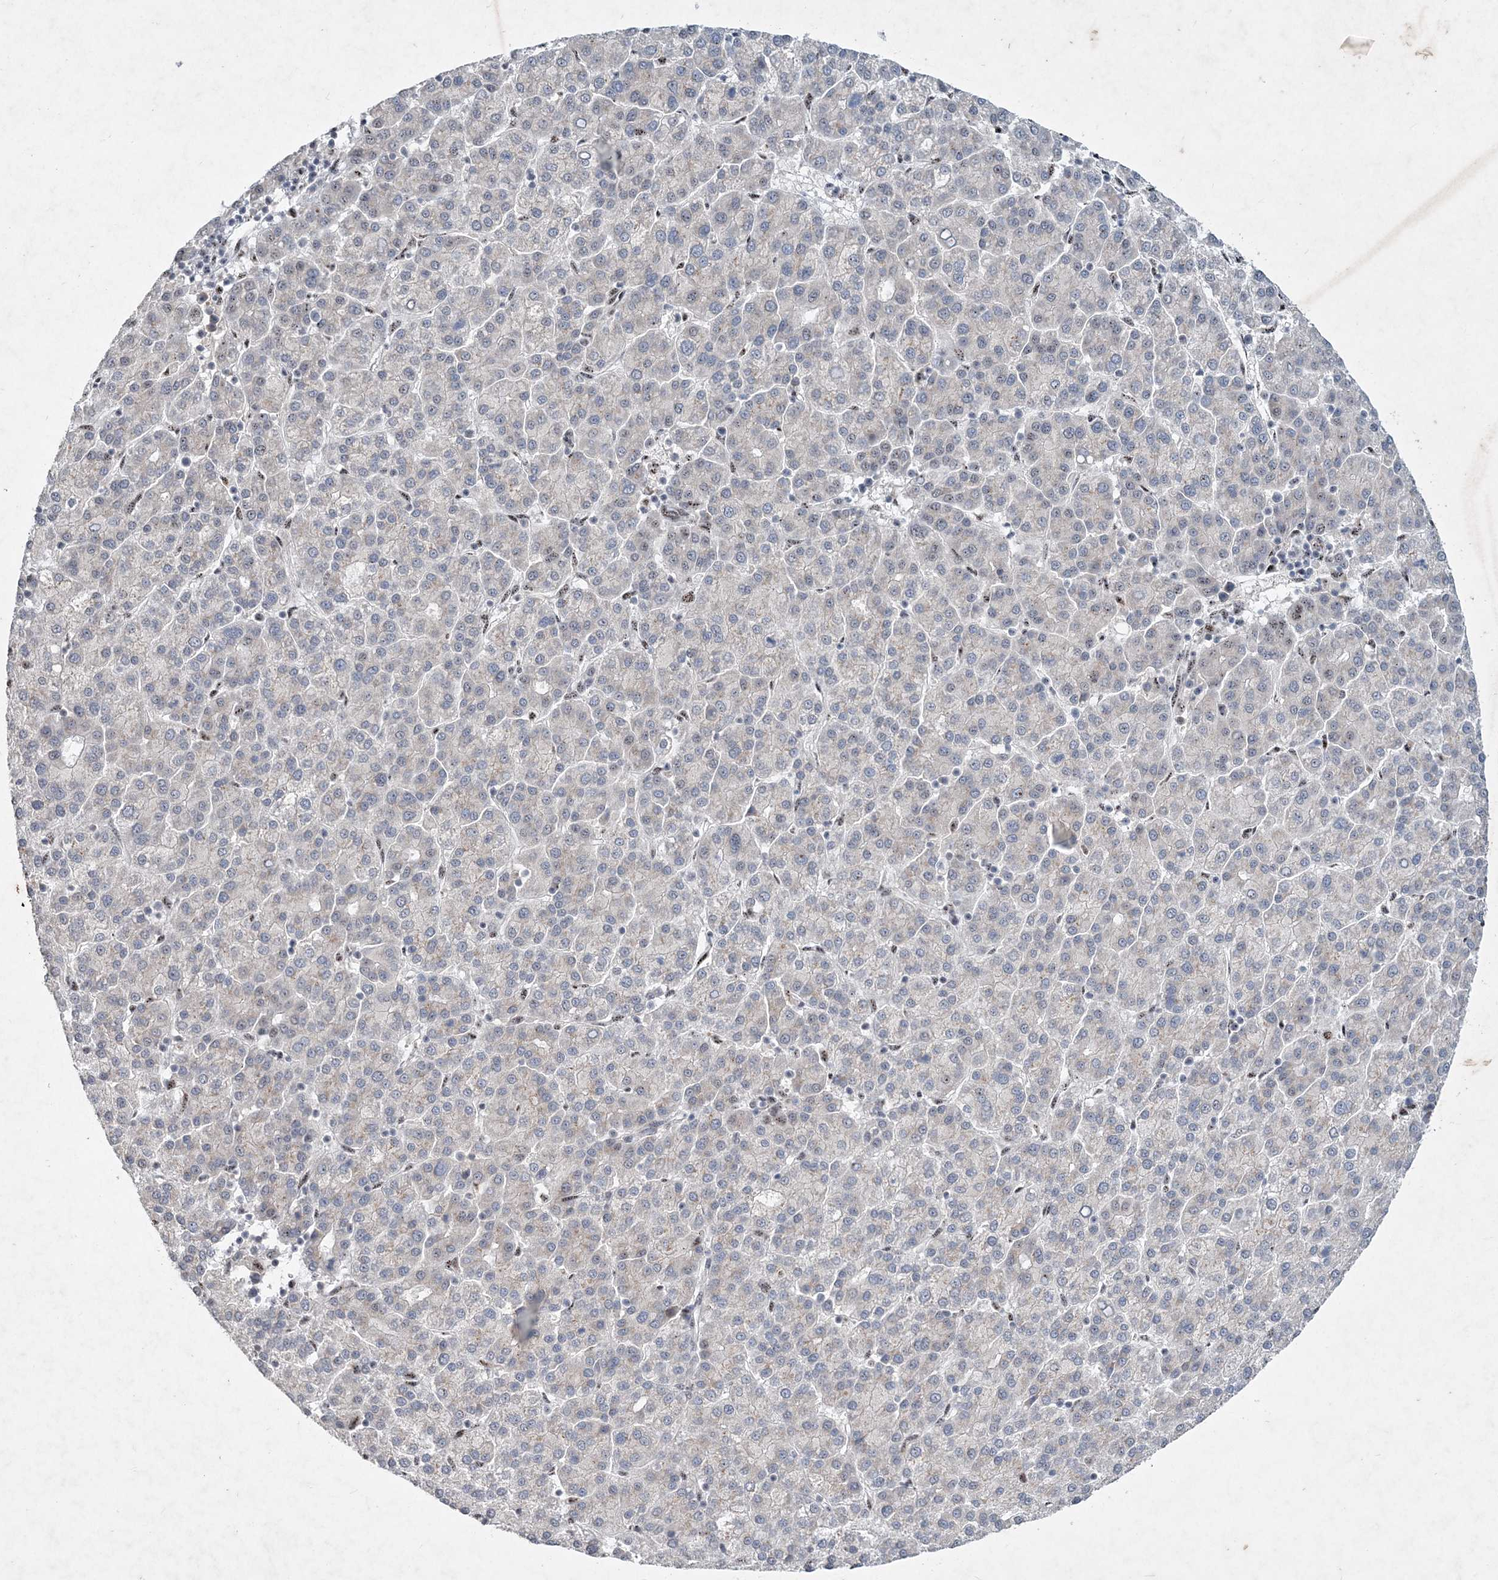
{"staining": {"intensity": "negative", "quantity": "none", "location": "none"}, "tissue": "liver cancer", "cell_type": "Tumor cells", "image_type": "cancer", "snomed": [{"axis": "morphology", "description": "Carcinoma, Hepatocellular, NOS"}, {"axis": "topography", "description": "Liver"}], "caption": "There is no significant staining in tumor cells of liver hepatocellular carcinoma.", "gene": "GIN1", "patient": {"sex": "female", "age": 58}}